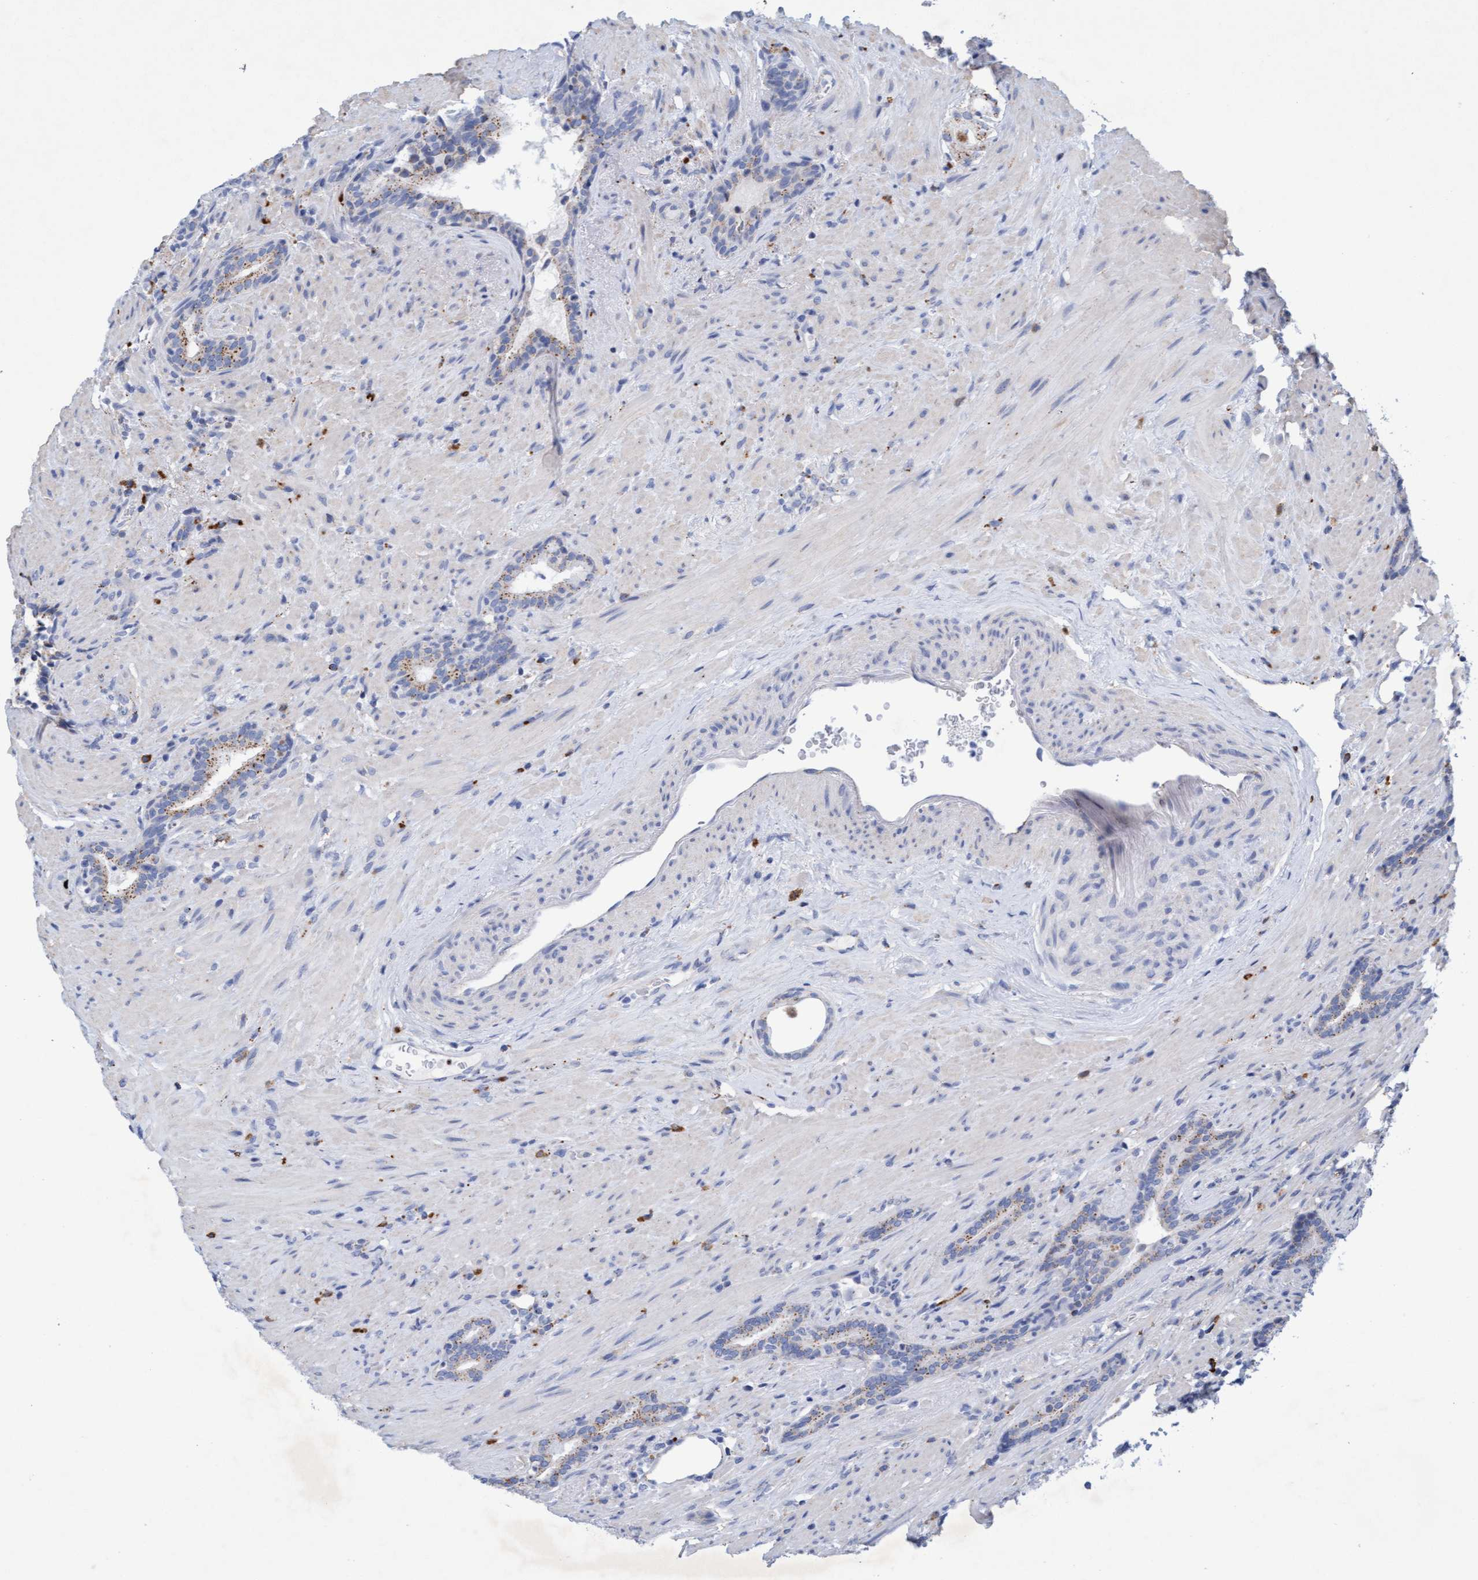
{"staining": {"intensity": "moderate", "quantity": "<25%", "location": "cytoplasmic/membranous"}, "tissue": "prostate cancer", "cell_type": "Tumor cells", "image_type": "cancer", "snomed": [{"axis": "morphology", "description": "Adenocarcinoma, High grade"}, {"axis": "topography", "description": "Prostate"}], "caption": "Tumor cells display moderate cytoplasmic/membranous expression in approximately <25% of cells in high-grade adenocarcinoma (prostate). (IHC, brightfield microscopy, high magnification).", "gene": "SGSH", "patient": {"sex": "male", "age": 71}}